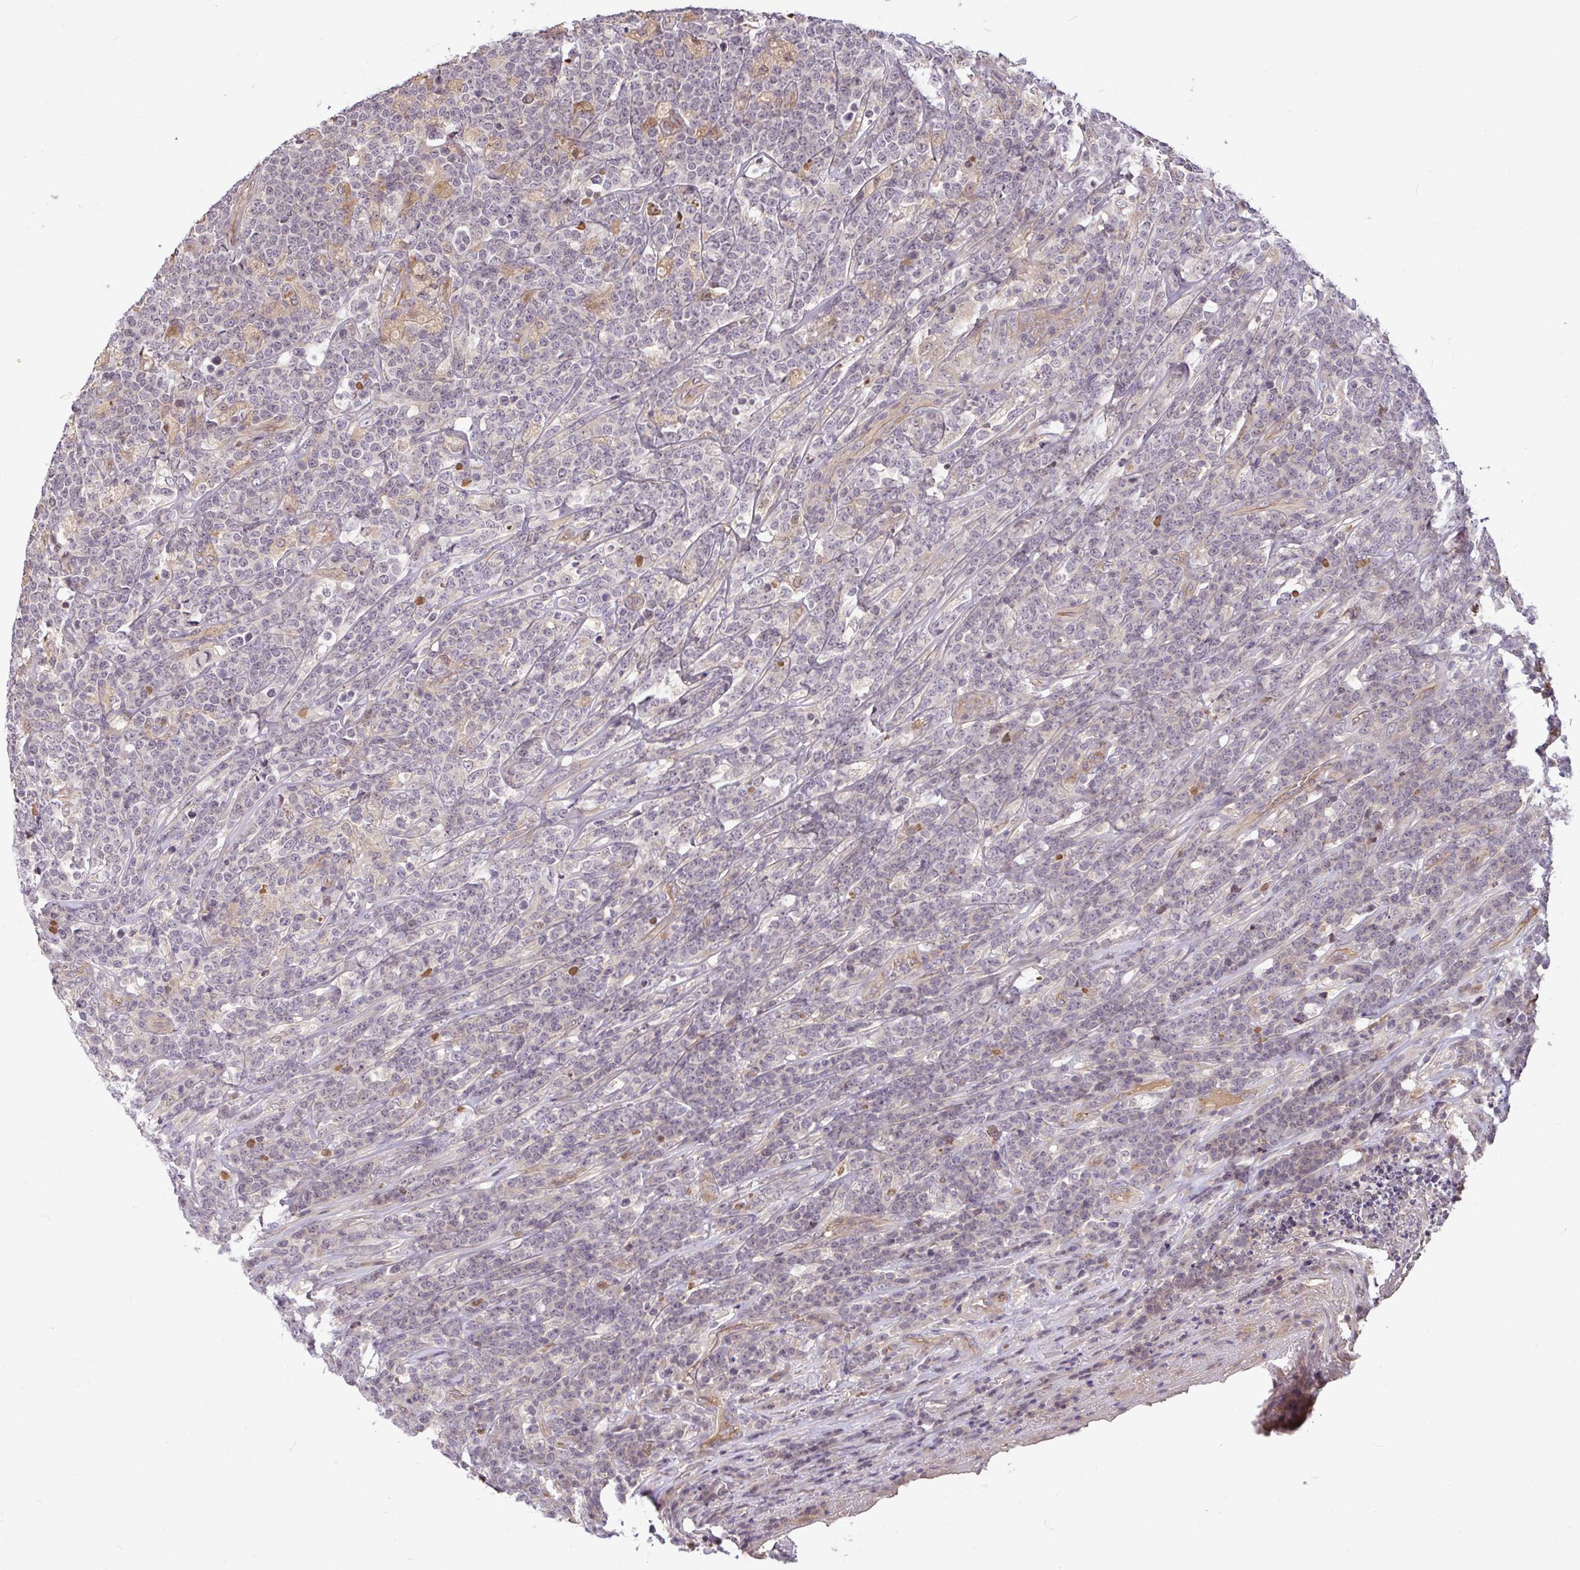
{"staining": {"intensity": "negative", "quantity": "none", "location": "none"}, "tissue": "lymphoma", "cell_type": "Tumor cells", "image_type": "cancer", "snomed": [{"axis": "morphology", "description": "Malignant lymphoma, non-Hodgkin's type, High grade"}, {"axis": "topography", "description": "Small intestine"}], "caption": "Human lymphoma stained for a protein using IHC demonstrates no expression in tumor cells.", "gene": "FCER1A", "patient": {"sex": "male", "age": 8}}